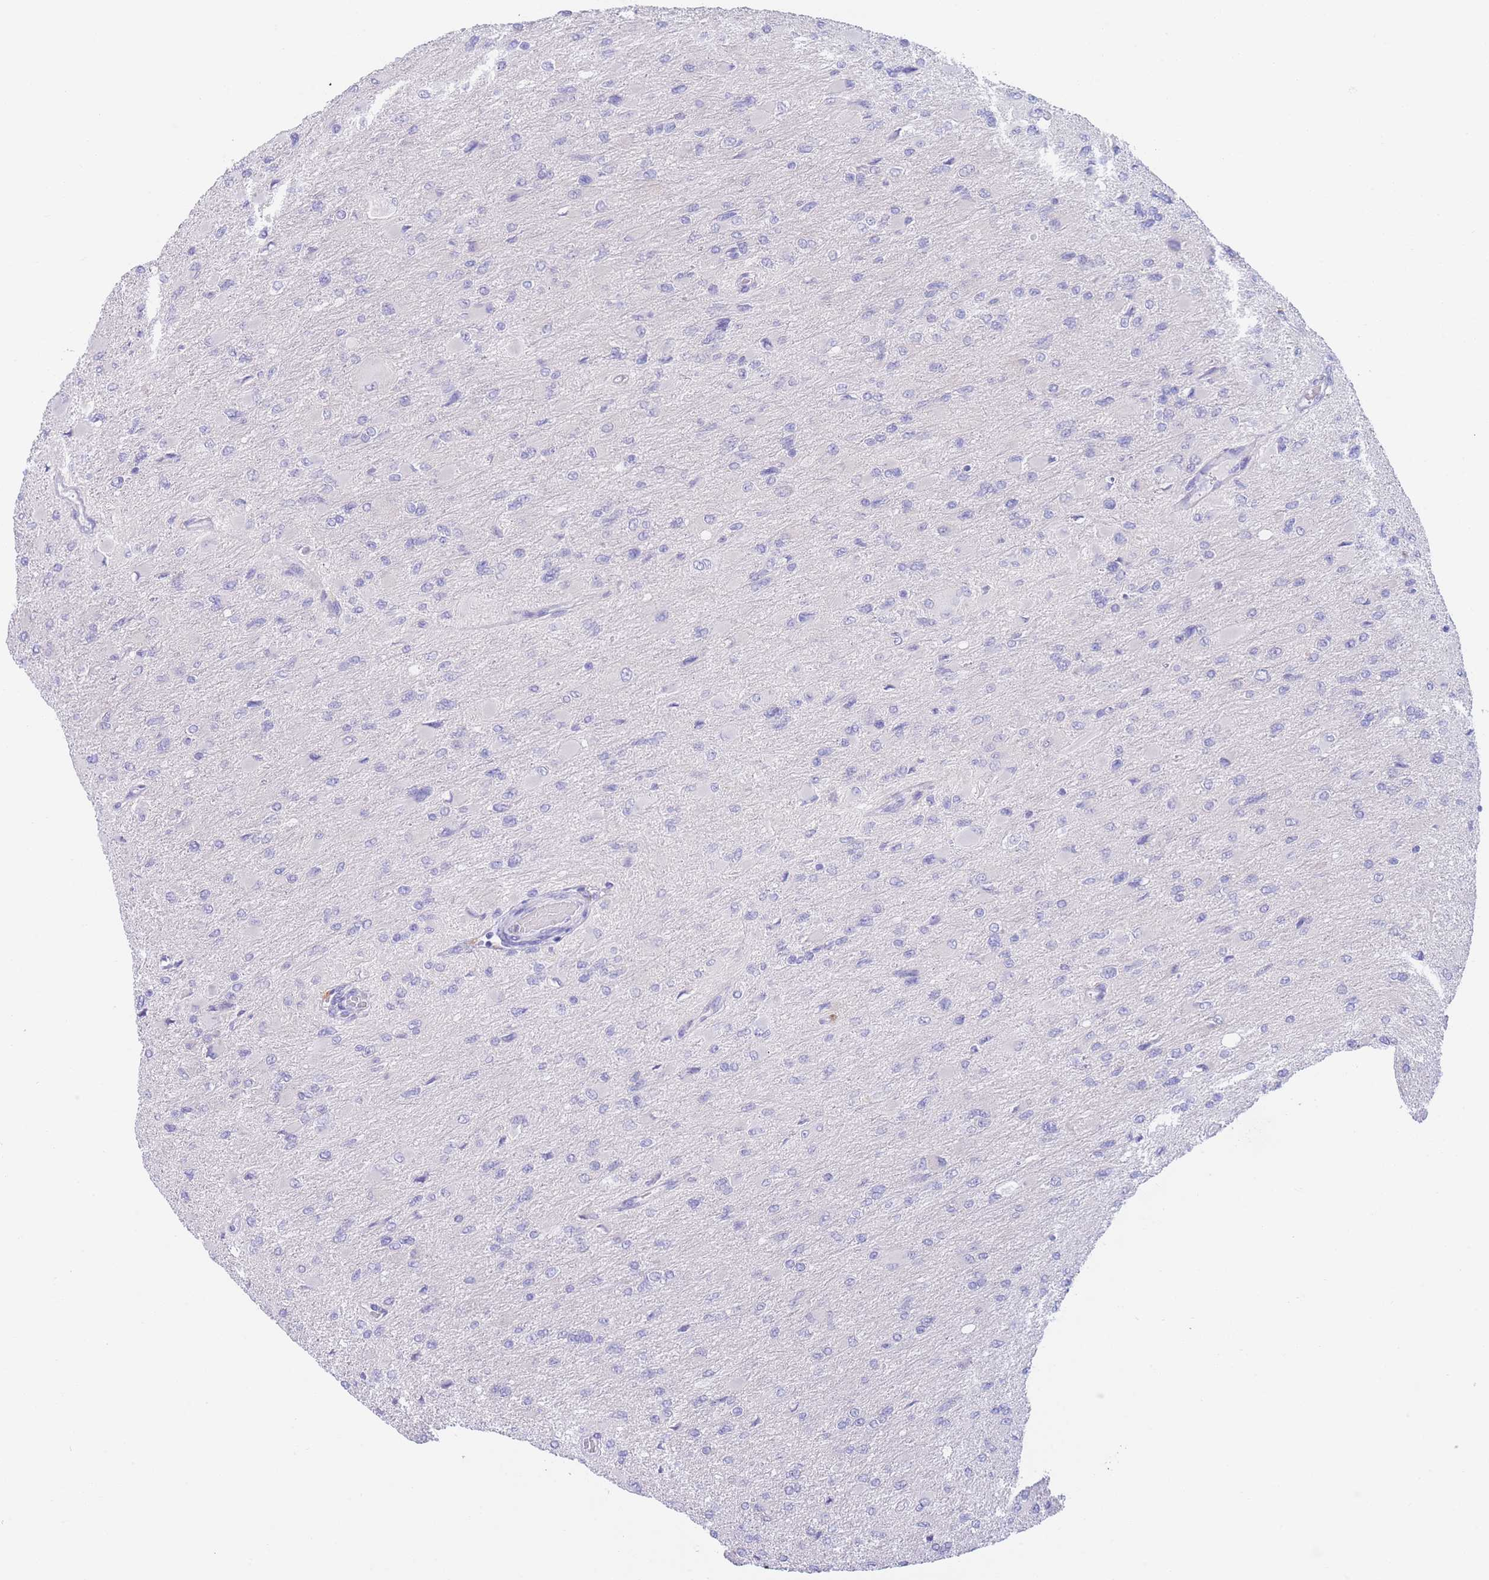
{"staining": {"intensity": "negative", "quantity": "none", "location": "none"}, "tissue": "glioma", "cell_type": "Tumor cells", "image_type": "cancer", "snomed": [{"axis": "morphology", "description": "Glioma, malignant, High grade"}, {"axis": "topography", "description": "Cerebral cortex"}], "caption": "IHC histopathology image of neoplastic tissue: human glioma stained with DAB (3,3'-diaminobenzidine) shows no significant protein positivity in tumor cells.", "gene": "PCDHB3", "patient": {"sex": "female", "age": 36}}